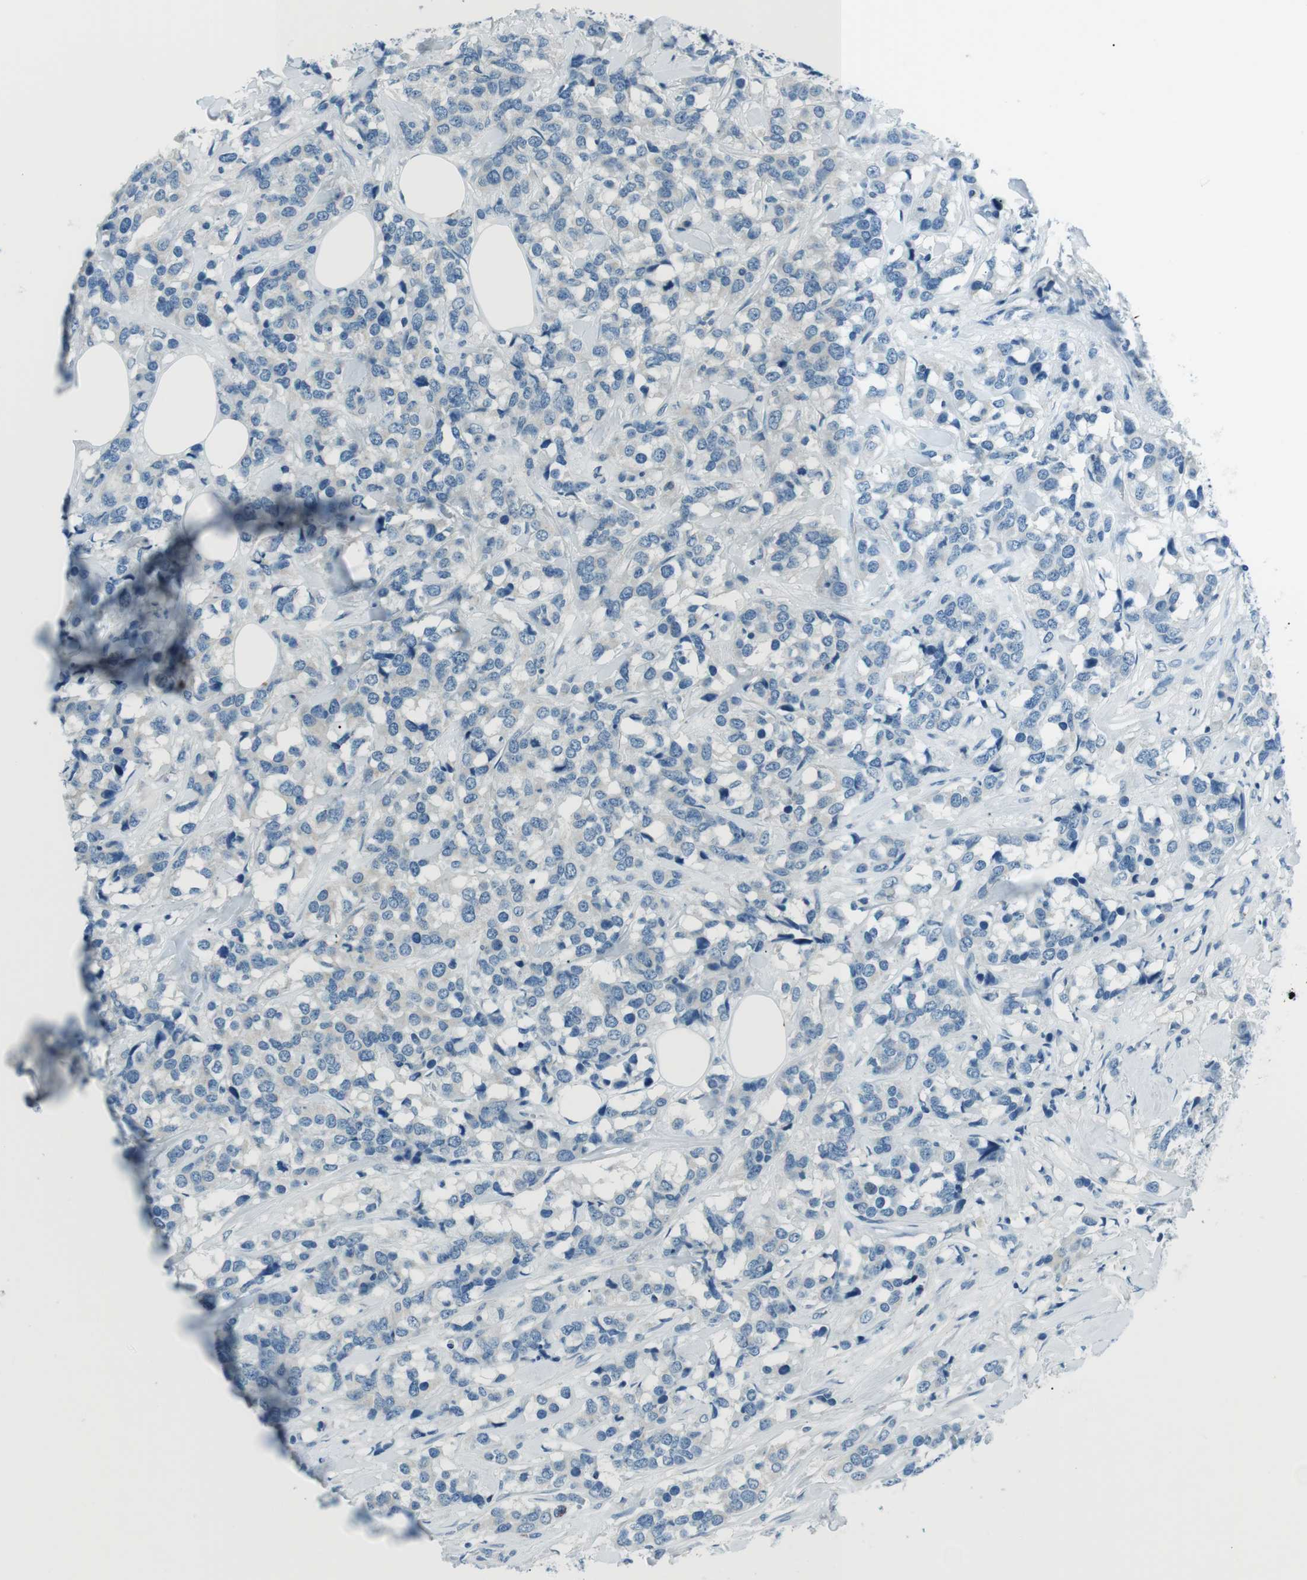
{"staining": {"intensity": "negative", "quantity": "none", "location": "none"}, "tissue": "breast cancer", "cell_type": "Tumor cells", "image_type": "cancer", "snomed": [{"axis": "morphology", "description": "Lobular carcinoma"}, {"axis": "topography", "description": "Breast"}], "caption": "Breast cancer (lobular carcinoma) stained for a protein using immunohistochemistry demonstrates no positivity tumor cells.", "gene": "ST6GAL1", "patient": {"sex": "female", "age": 59}}